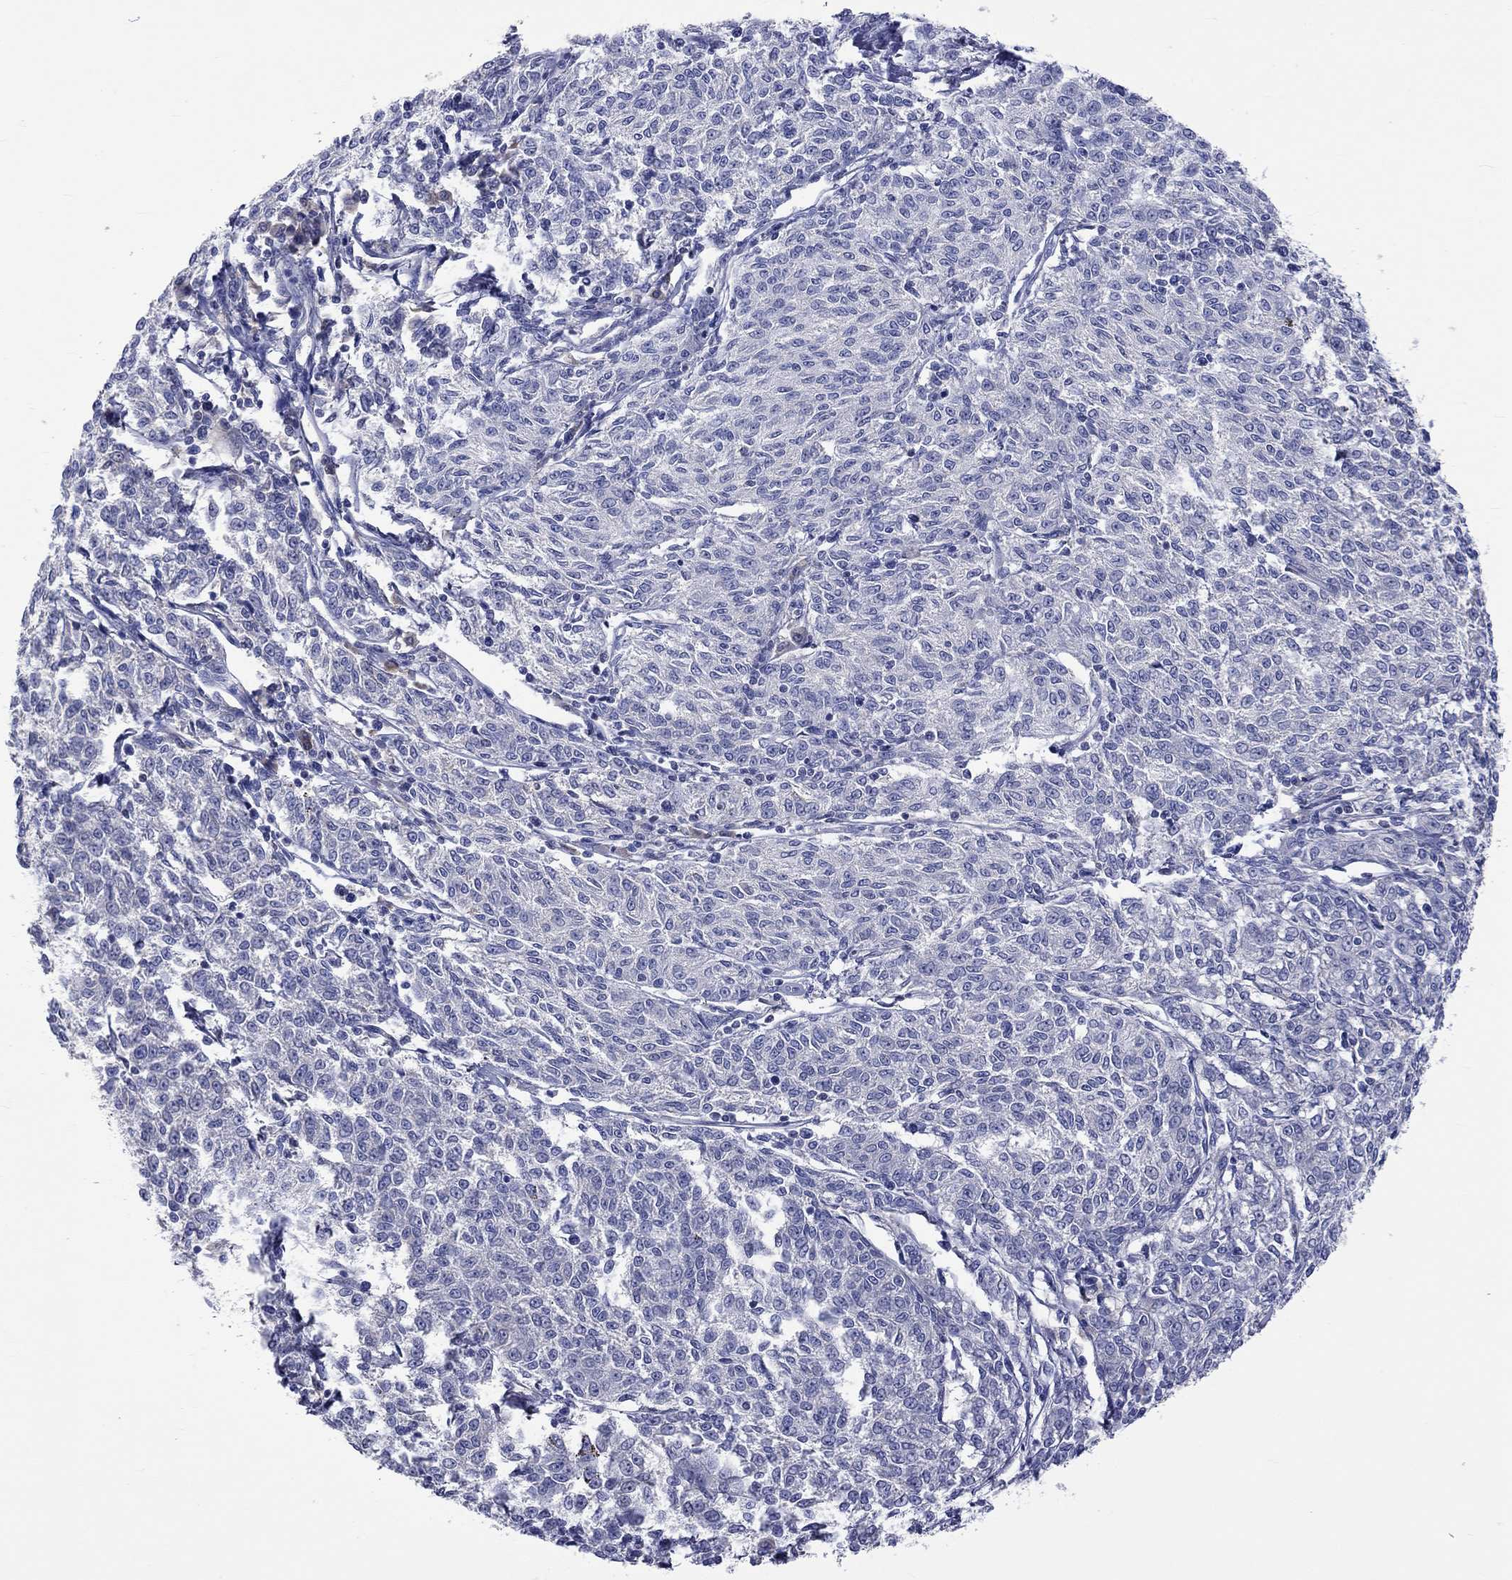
{"staining": {"intensity": "negative", "quantity": "none", "location": "none"}, "tissue": "melanoma", "cell_type": "Tumor cells", "image_type": "cancer", "snomed": [{"axis": "morphology", "description": "Malignant melanoma, NOS"}, {"axis": "topography", "description": "Skin"}], "caption": "Immunohistochemistry (IHC) micrograph of neoplastic tissue: malignant melanoma stained with DAB (3,3'-diaminobenzidine) shows no significant protein expression in tumor cells.", "gene": "LRFN4", "patient": {"sex": "female", "age": 72}}